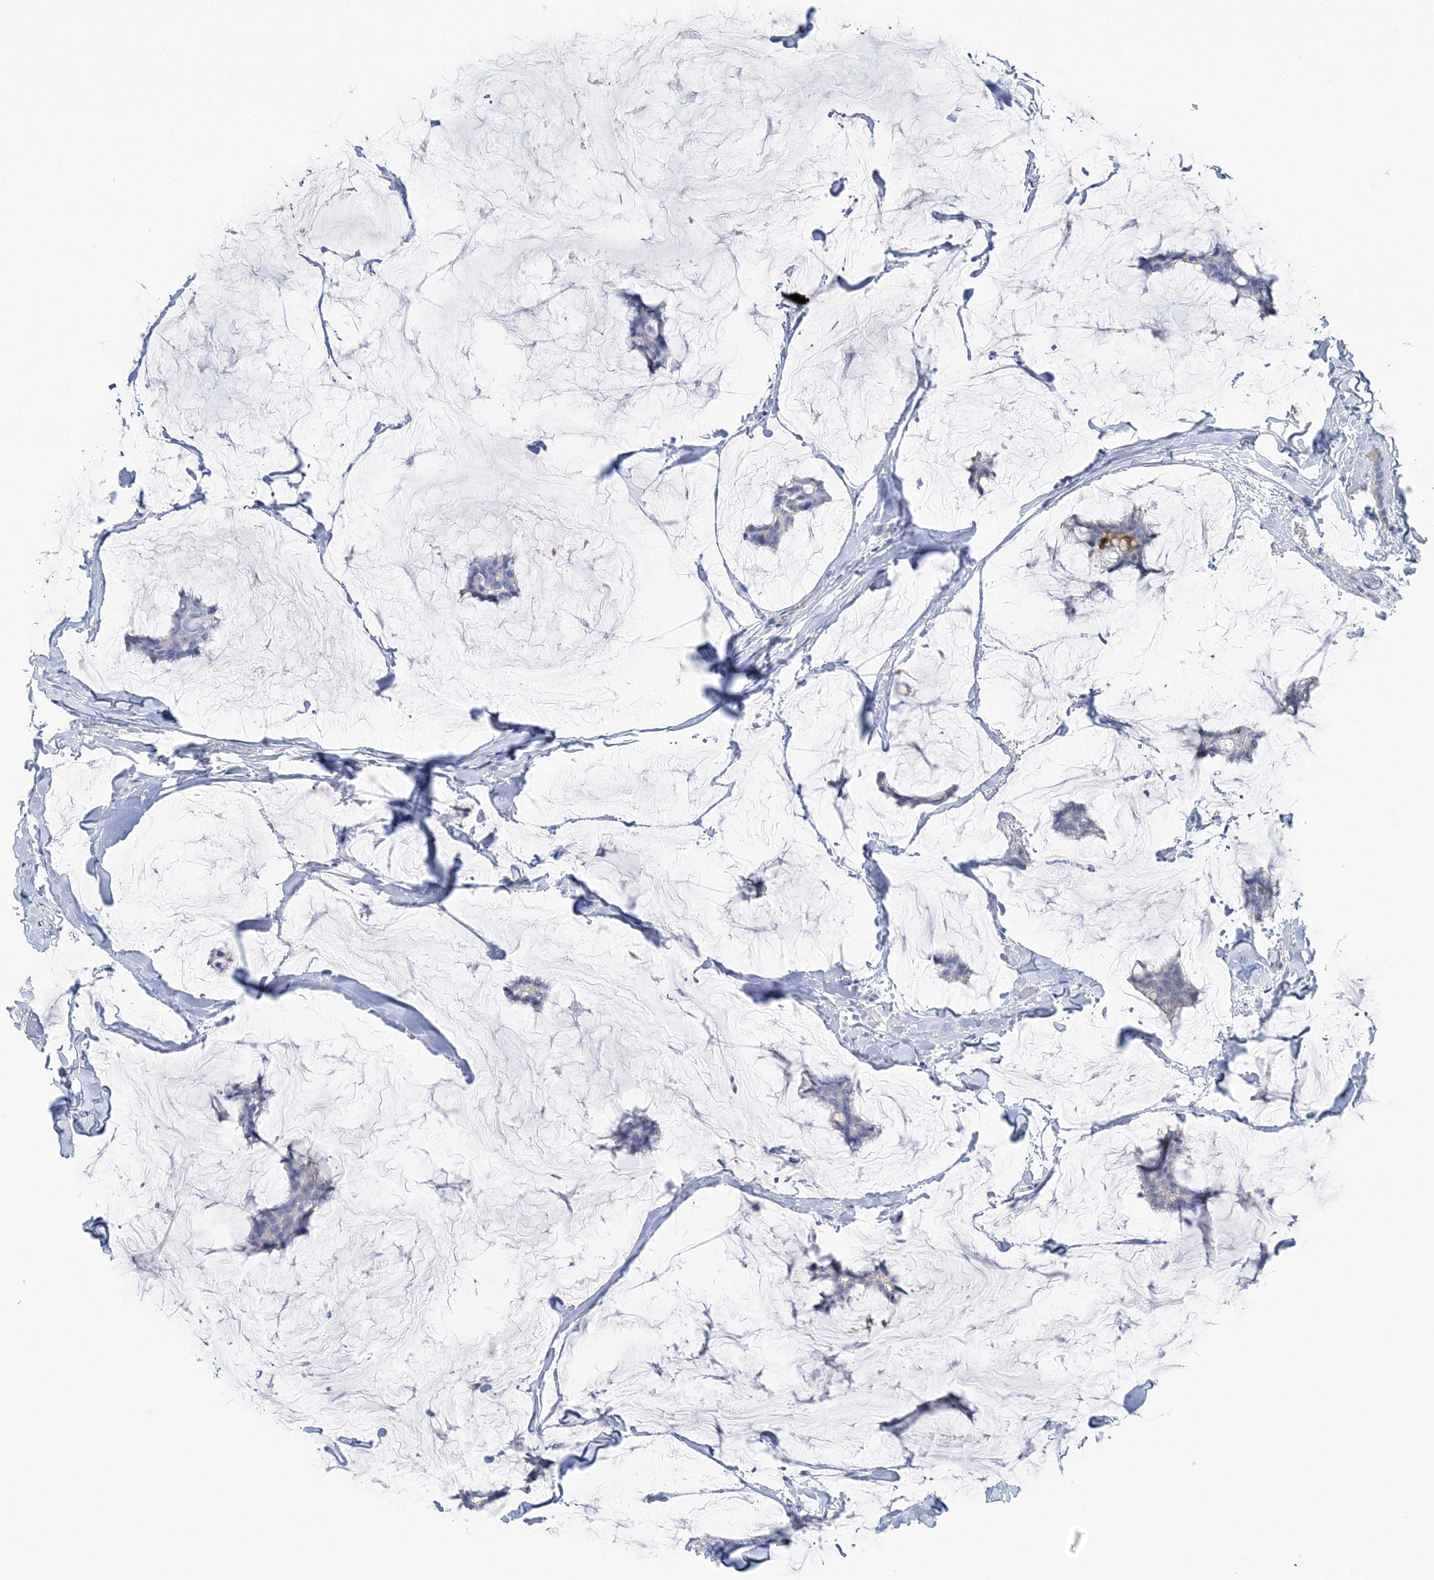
{"staining": {"intensity": "negative", "quantity": "none", "location": "none"}, "tissue": "breast cancer", "cell_type": "Tumor cells", "image_type": "cancer", "snomed": [{"axis": "morphology", "description": "Duct carcinoma"}, {"axis": "topography", "description": "Breast"}], "caption": "Immunohistochemistry photomicrograph of neoplastic tissue: intraductal carcinoma (breast) stained with DAB (3,3'-diaminobenzidine) displays no significant protein staining in tumor cells.", "gene": "HMGCS1", "patient": {"sex": "female", "age": 93}}